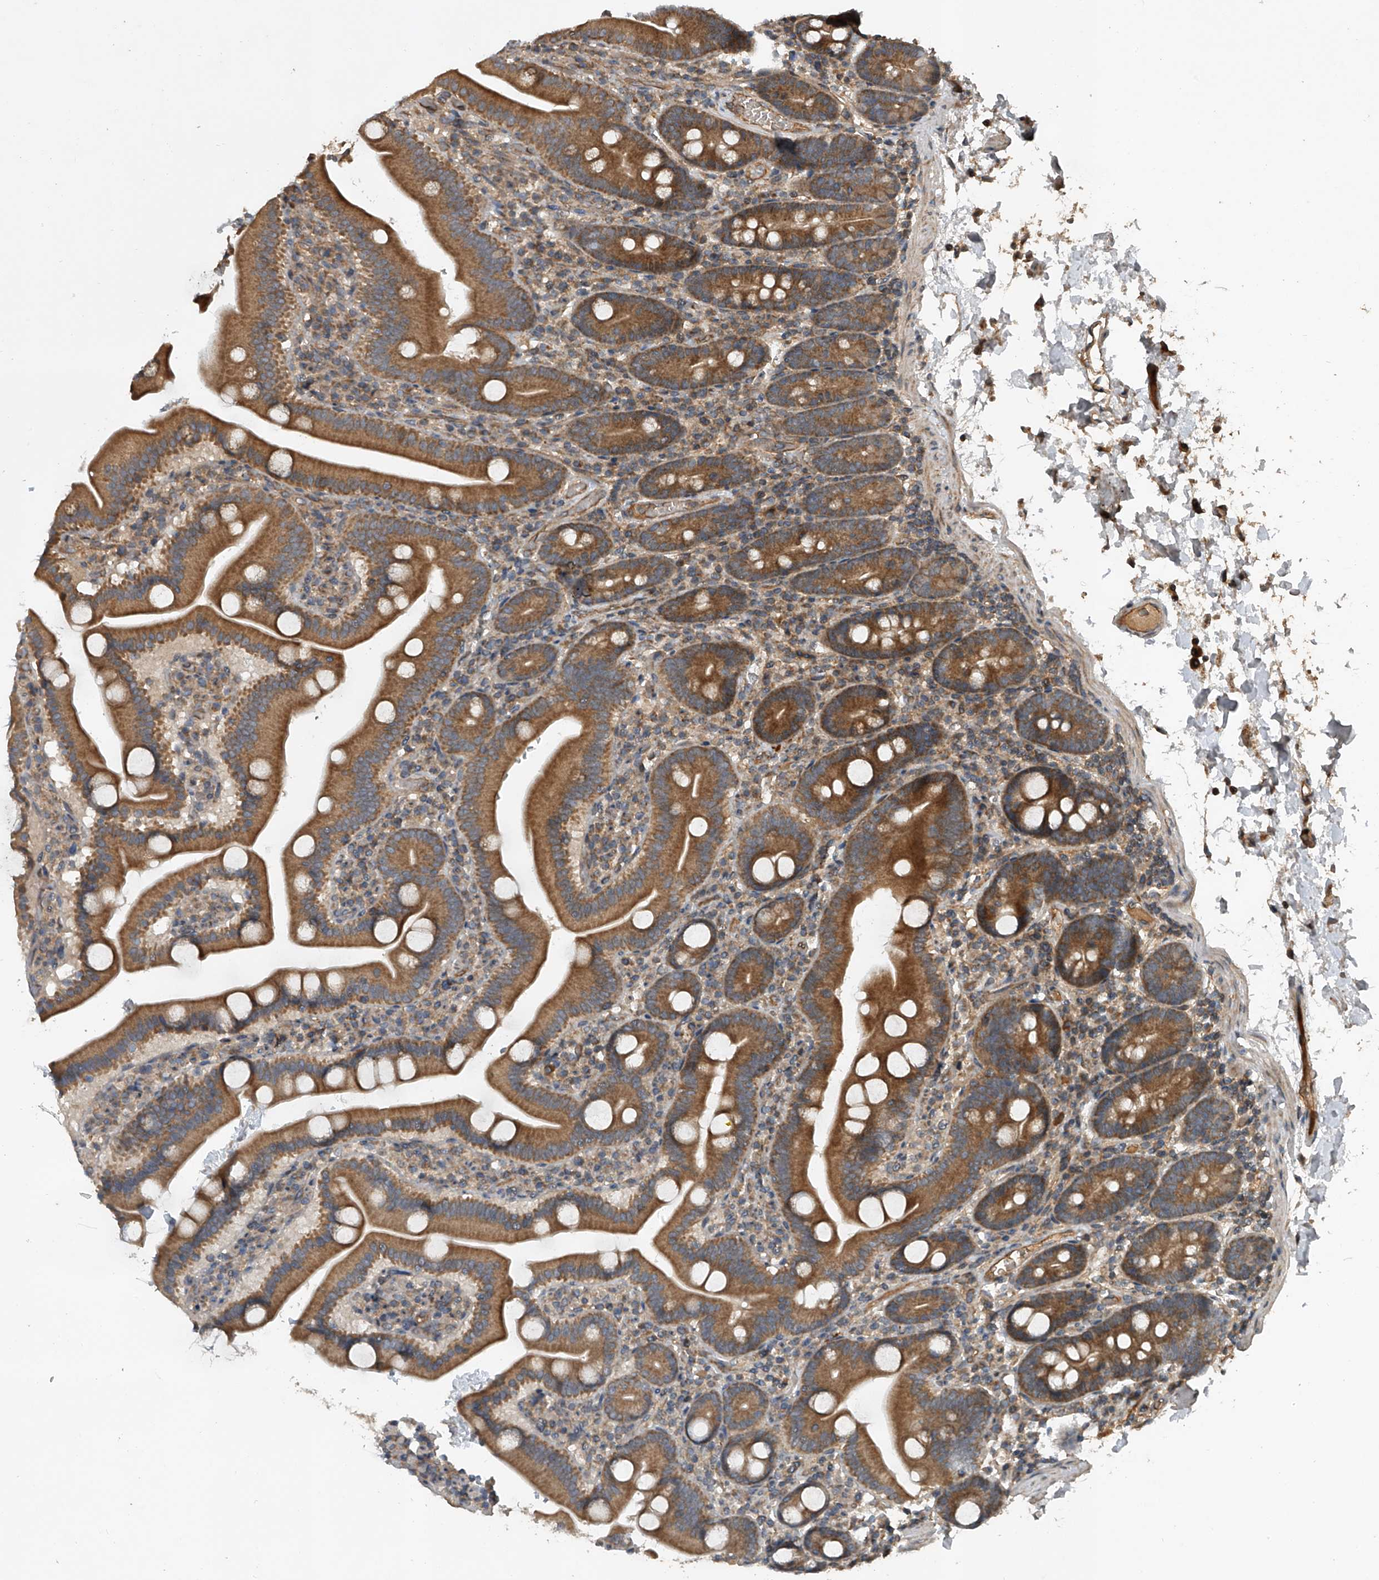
{"staining": {"intensity": "moderate", "quantity": ">75%", "location": "cytoplasmic/membranous"}, "tissue": "duodenum", "cell_type": "Glandular cells", "image_type": "normal", "snomed": [{"axis": "morphology", "description": "Normal tissue, NOS"}, {"axis": "topography", "description": "Duodenum"}], "caption": "Benign duodenum was stained to show a protein in brown. There is medium levels of moderate cytoplasmic/membranous expression in approximately >75% of glandular cells.", "gene": "NFS1", "patient": {"sex": "male", "age": 55}}